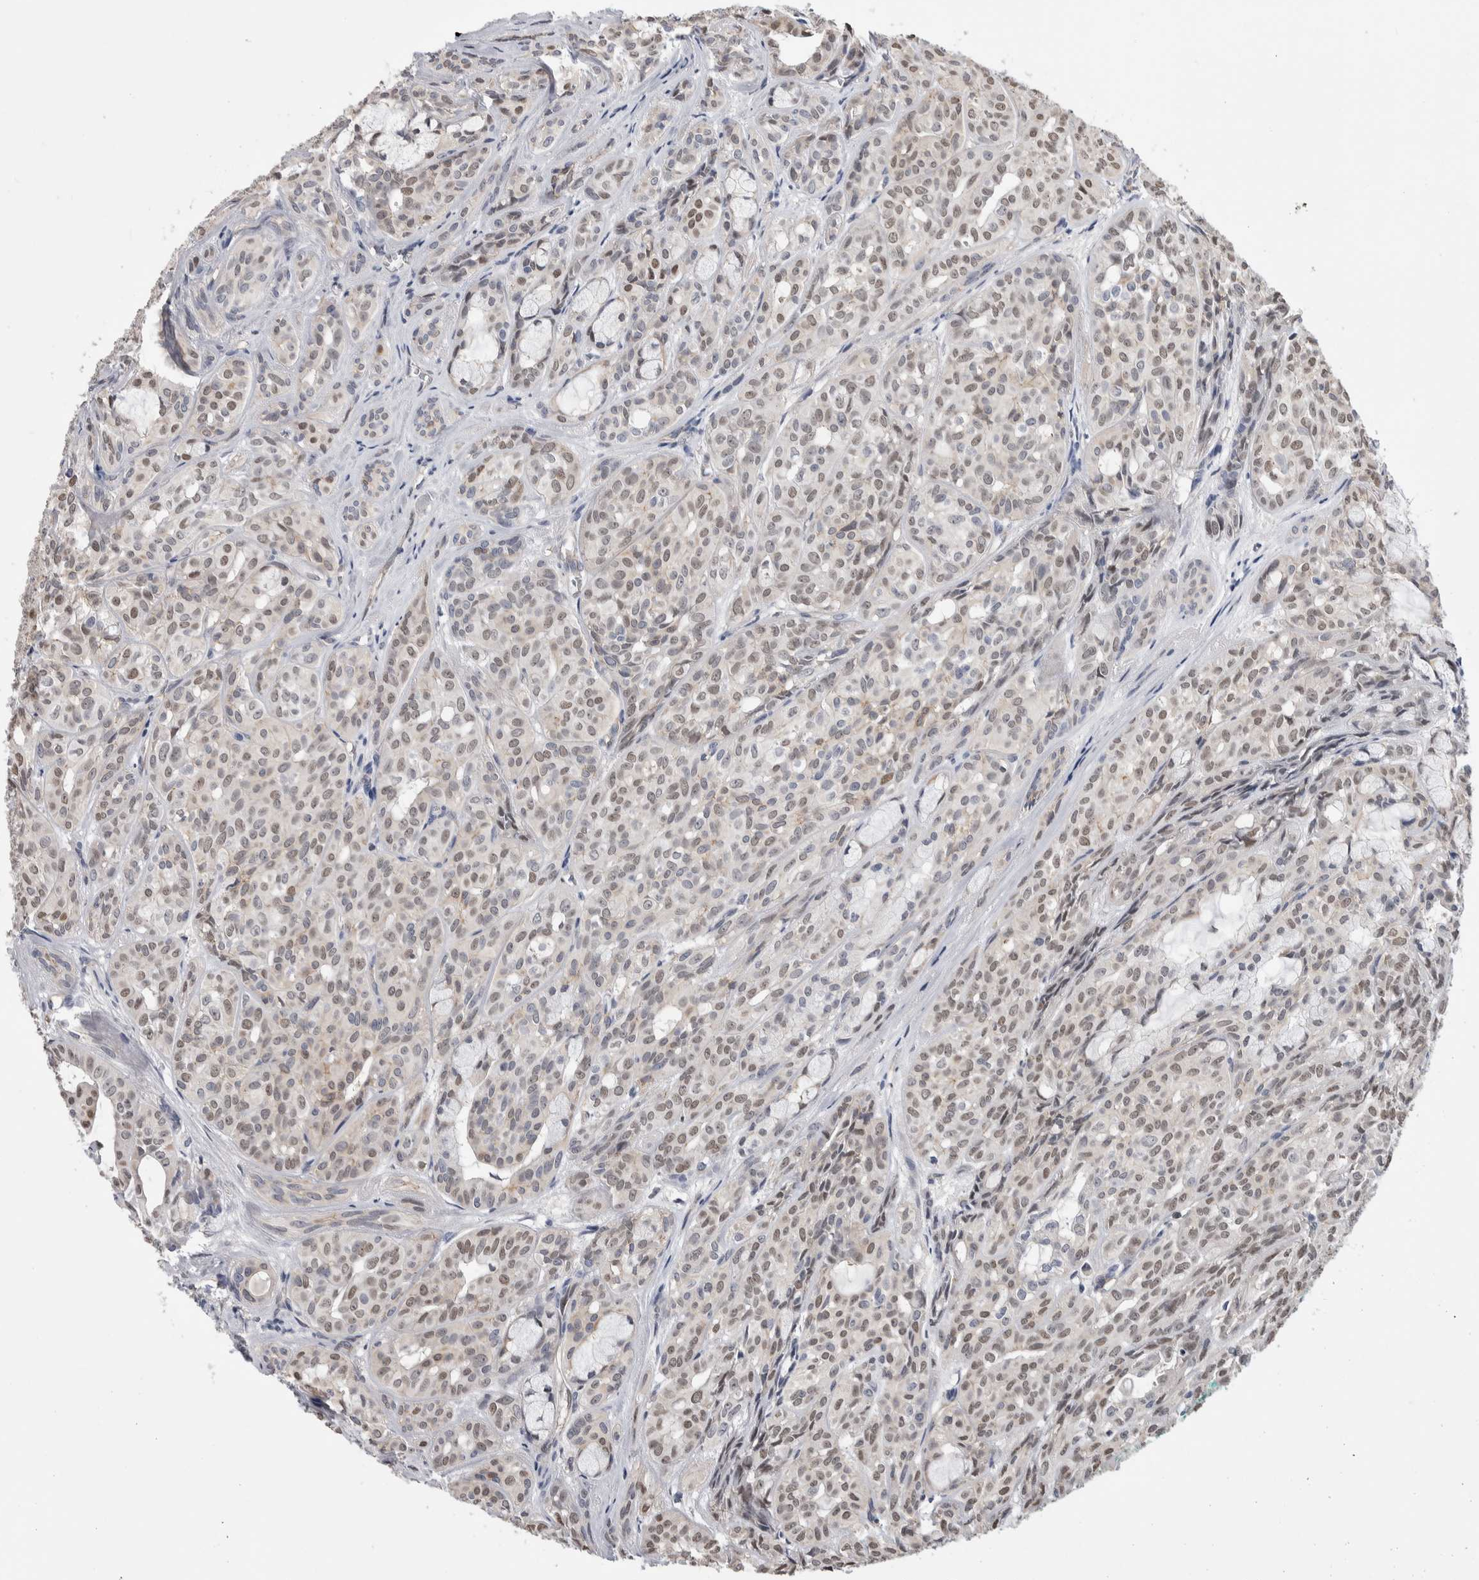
{"staining": {"intensity": "weak", "quantity": ">75%", "location": "nuclear"}, "tissue": "head and neck cancer", "cell_type": "Tumor cells", "image_type": "cancer", "snomed": [{"axis": "morphology", "description": "Adenocarcinoma, NOS"}, {"axis": "topography", "description": "Salivary gland, NOS"}, {"axis": "topography", "description": "Head-Neck"}], "caption": "IHC (DAB (3,3'-diaminobenzidine)) staining of human head and neck adenocarcinoma displays weak nuclear protein positivity in about >75% of tumor cells.", "gene": "ZBTB49", "patient": {"sex": "female", "age": 76}}